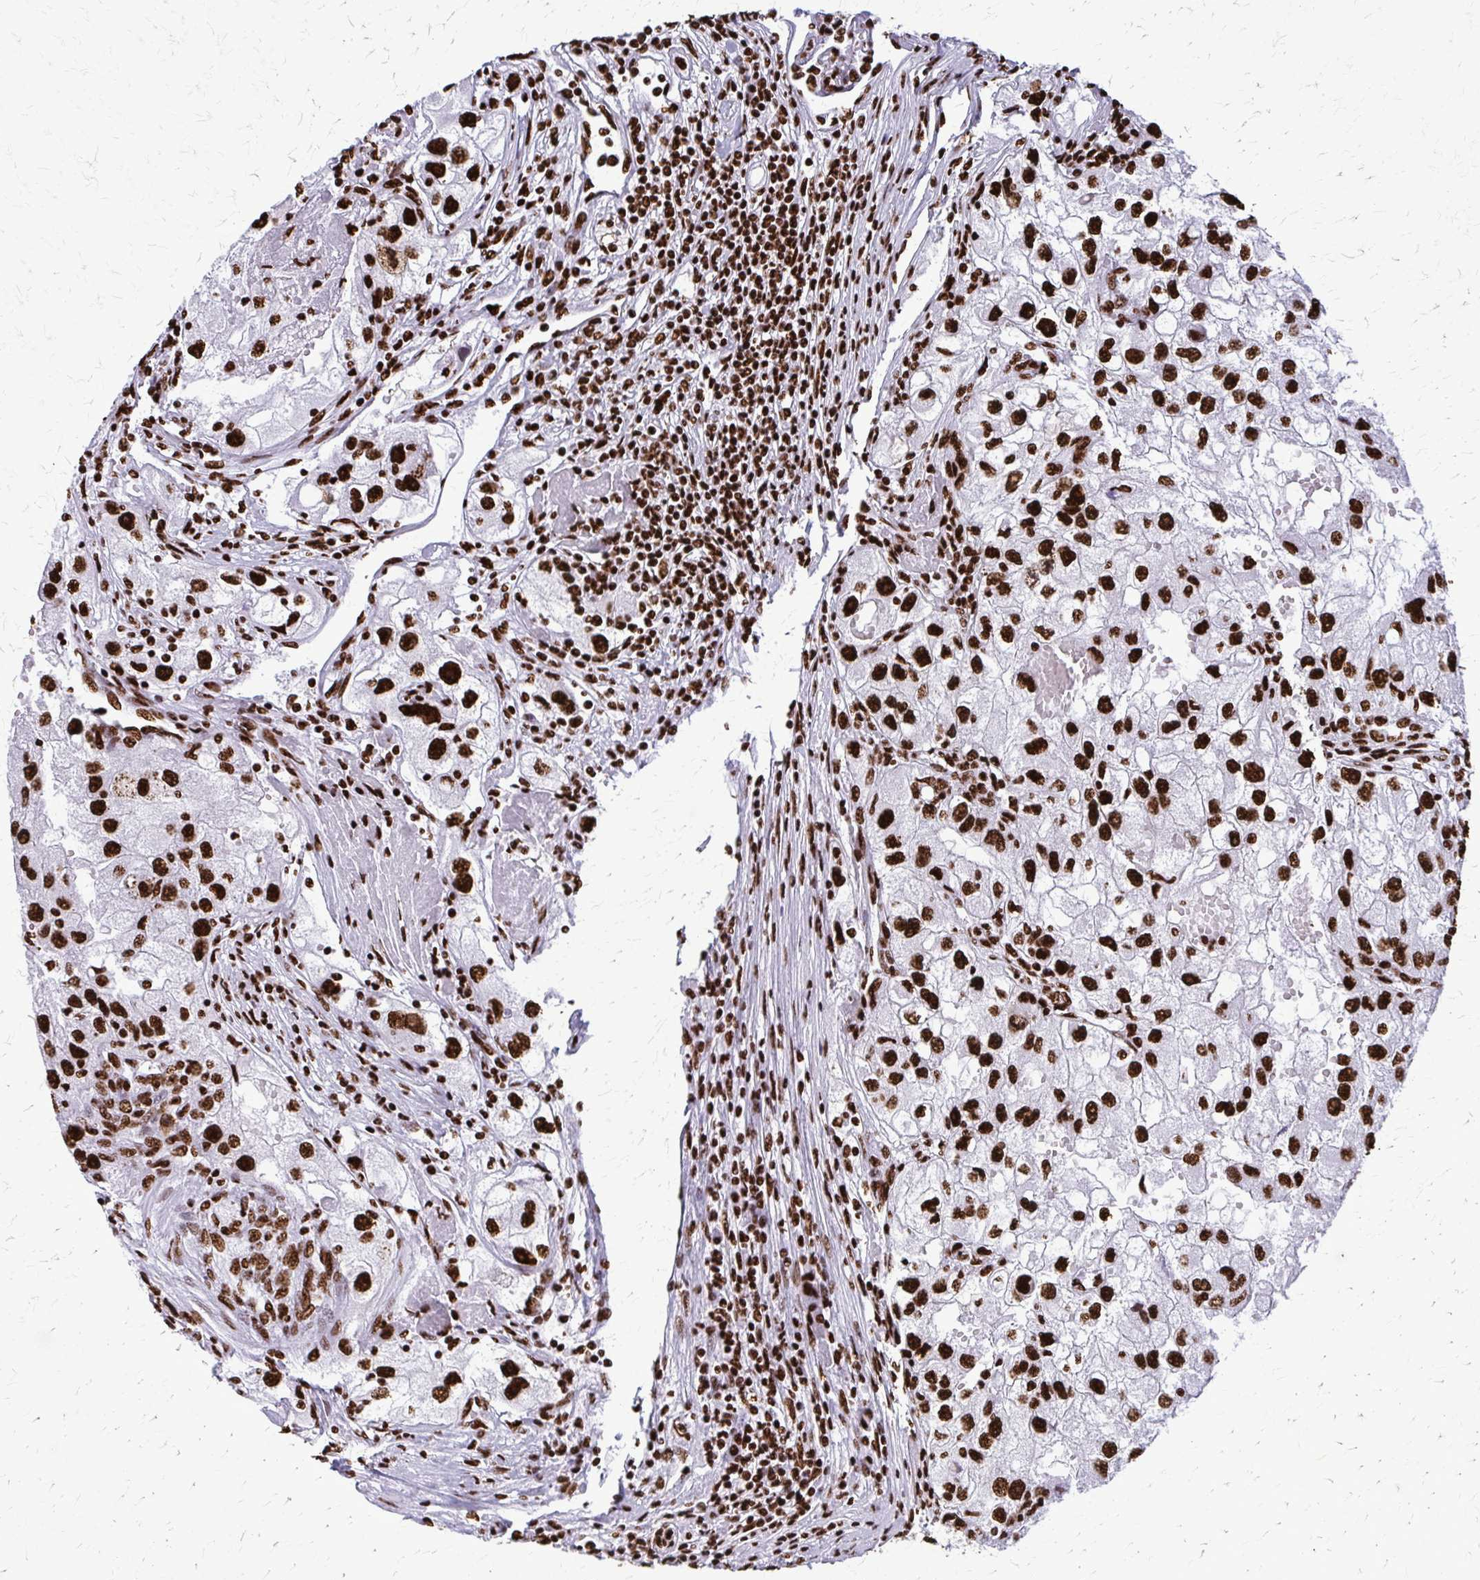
{"staining": {"intensity": "strong", "quantity": ">75%", "location": "nuclear"}, "tissue": "renal cancer", "cell_type": "Tumor cells", "image_type": "cancer", "snomed": [{"axis": "morphology", "description": "Adenocarcinoma, NOS"}, {"axis": "topography", "description": "Kidney"}], "caption": "Immunohistochemical staining of adenocarcinoma (renal) displays high levels of strong nuclear staining in approximately >75% of tumor cells.", "gene": "SFPQ", "patient": {"sex": "male", "age": 63}}